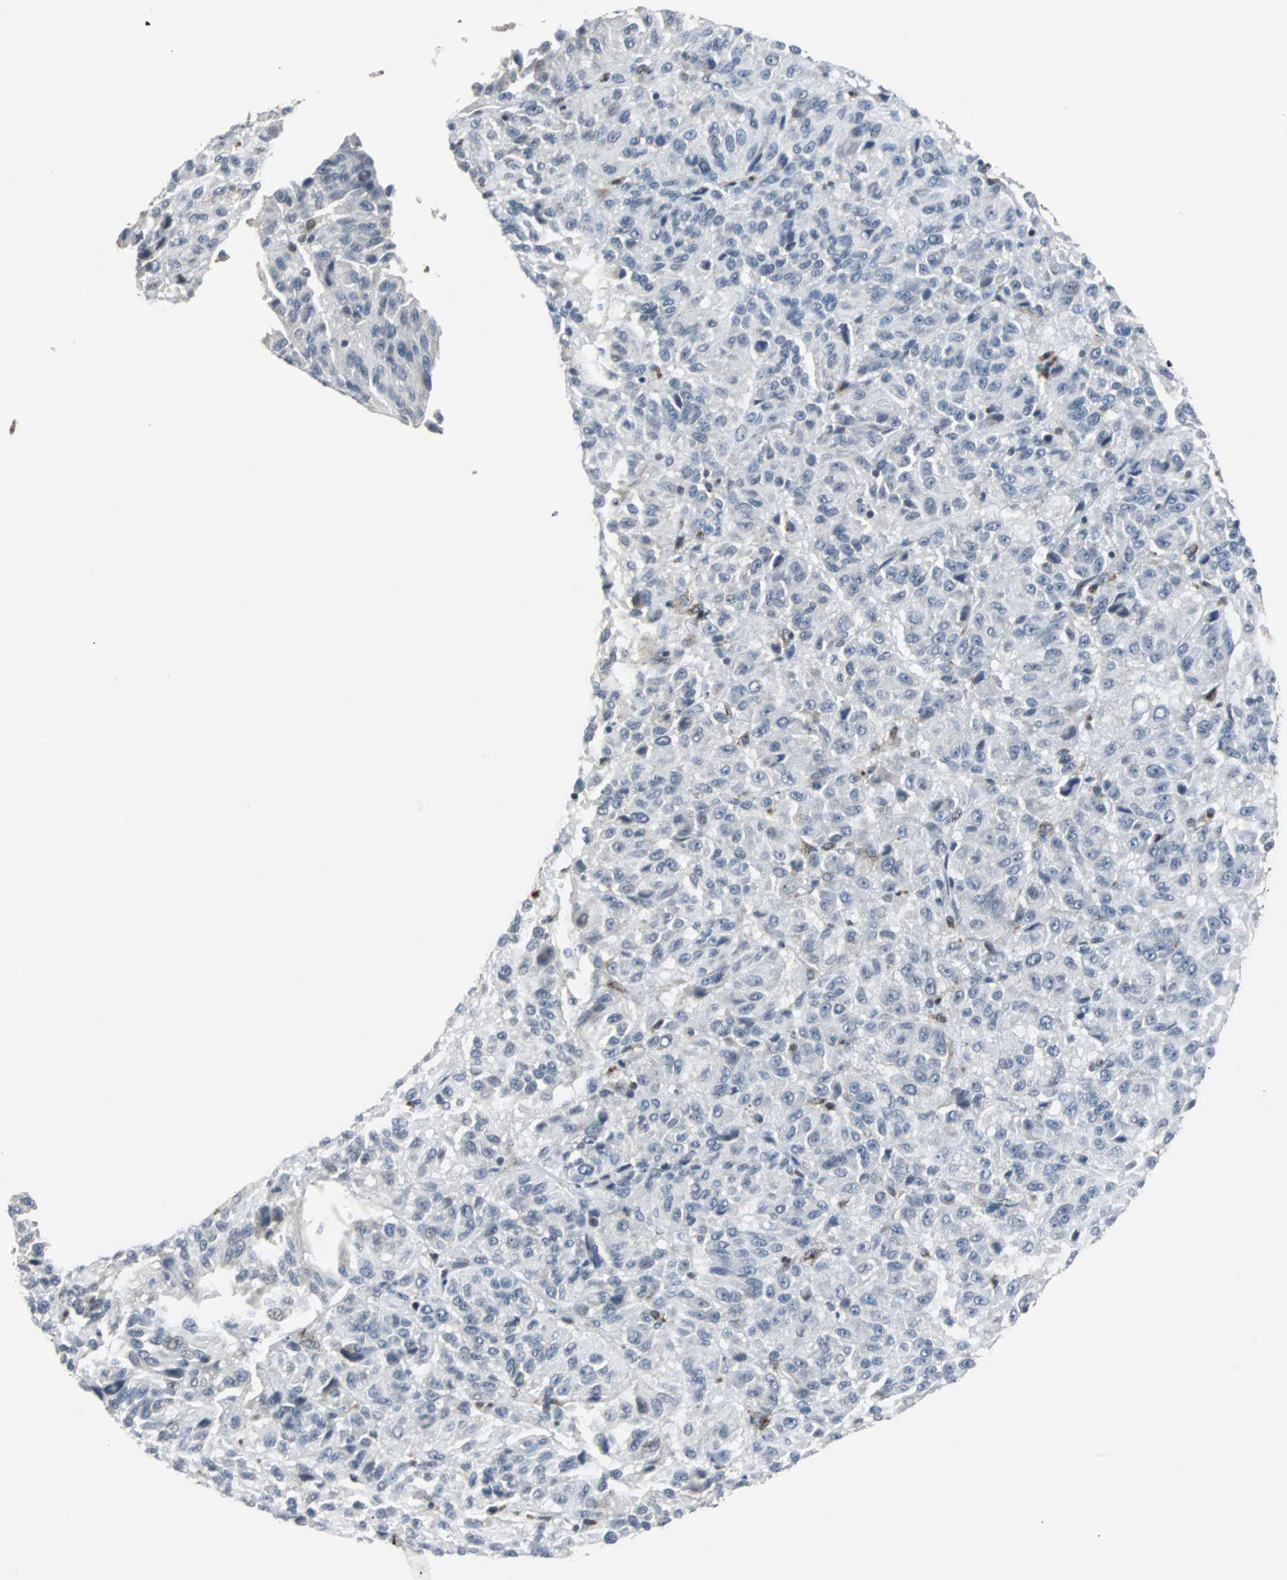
{"staining": {"intensity": "negative", "quantity": "none", "location": "none"}, "tissue": "melanoma", "cell_type": "Tumor cells", "image_type": "cancer", "snomed": [{"axis": "morphology", "description": "Malignant melanoma, Metastatic site"}, {"axis": "topography", "description": "Lung"}], "caption": "Image shows no protein positivity in tumor cells of malignant melanoma (metastatic site) tissue.", "gene": "HLX", "patient": {"sex": "male", "age": 64}}